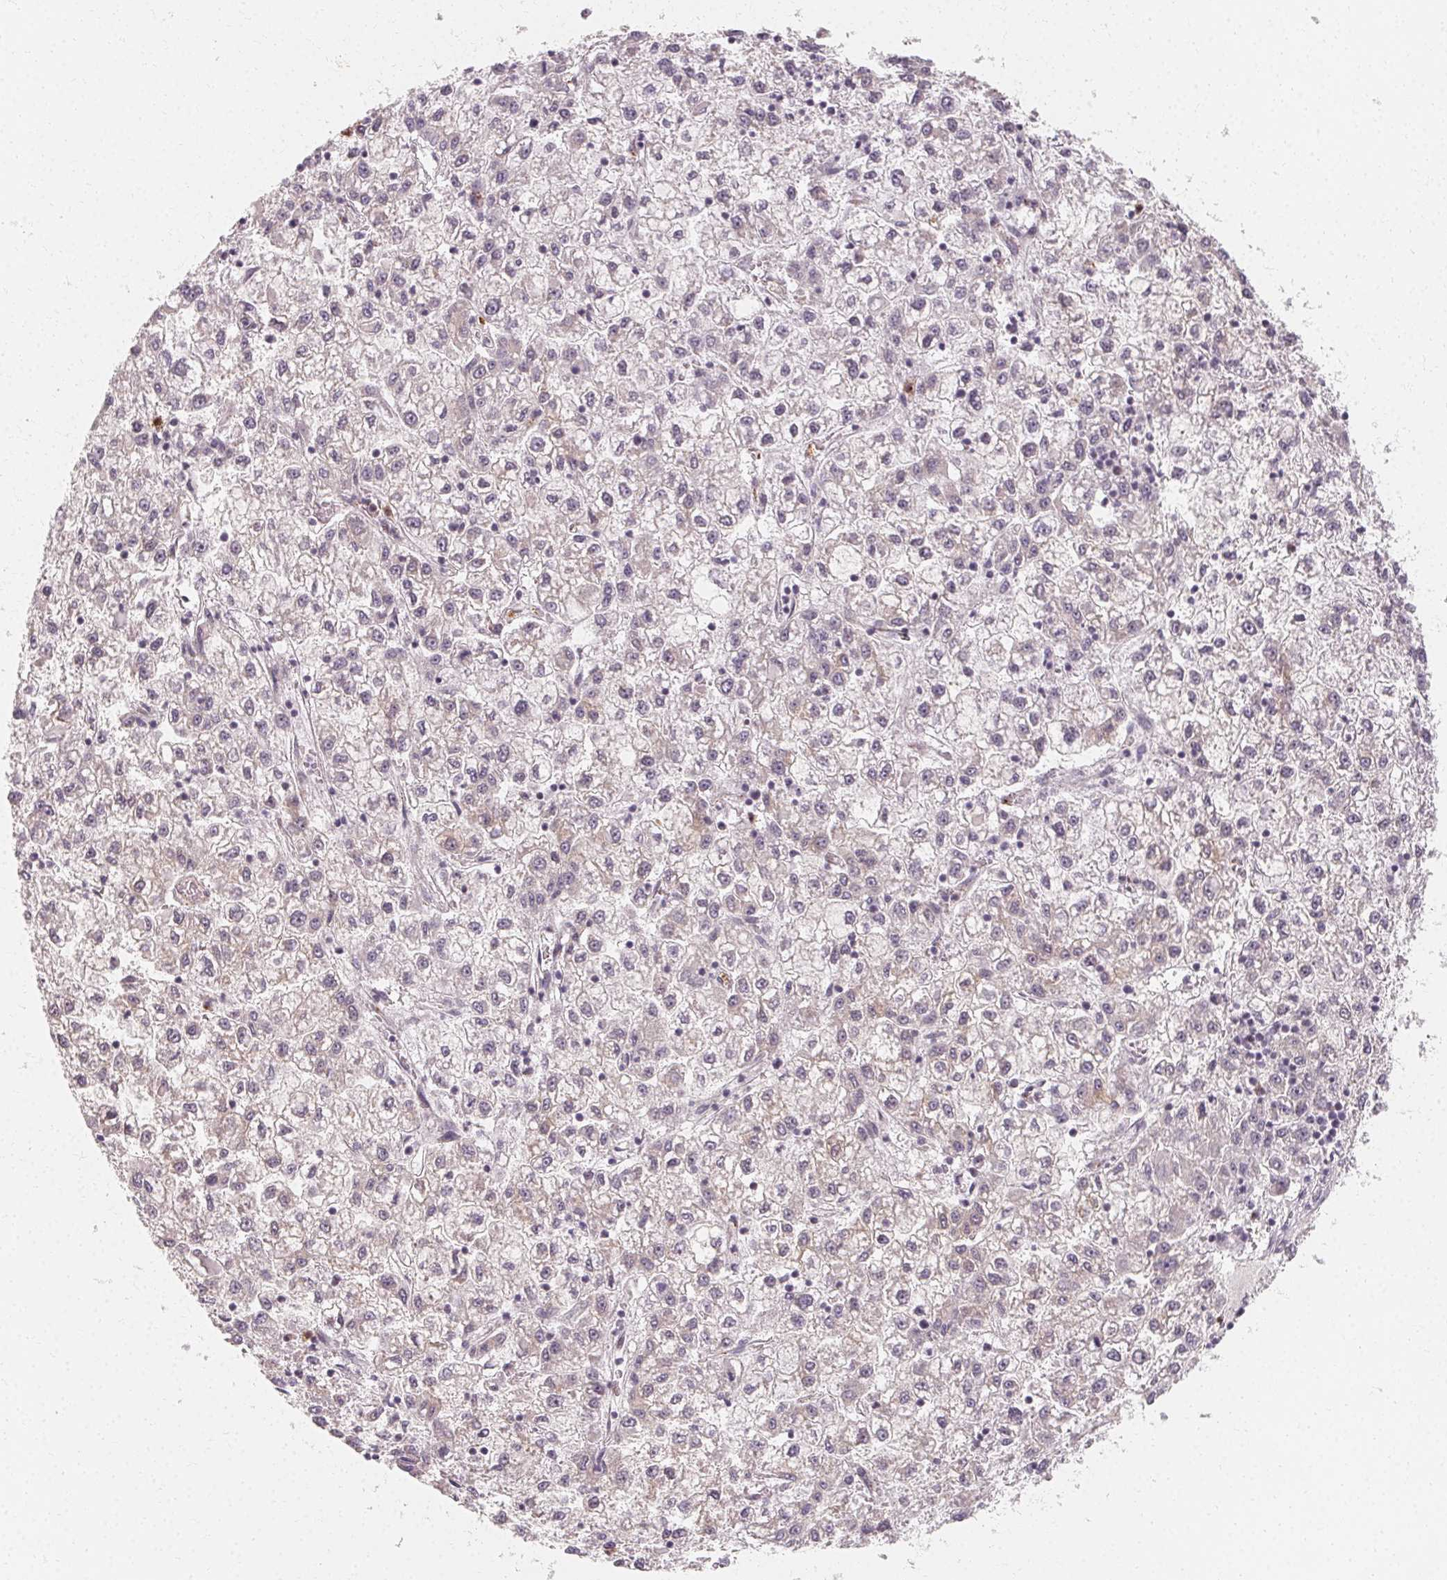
{"staining": {"intensity": "negative", "quantity": "none", "location": "none"}, "tissue": "liver cancer", "cell_type": "Tumor cells", "image_type": "cancer", "snomed": [{"axis": "morphology", "description": "Carcinoma, Hepatocellular, NOS"}, {"axis": "topography", "description": "Liver"}], "caption": "The photomicrograph shows no staining of tumor cells in liver cancer (hepatocellular carcinoma).", "gene": "CLCNKB", "patient": {"sex": "male", "age": 40}}